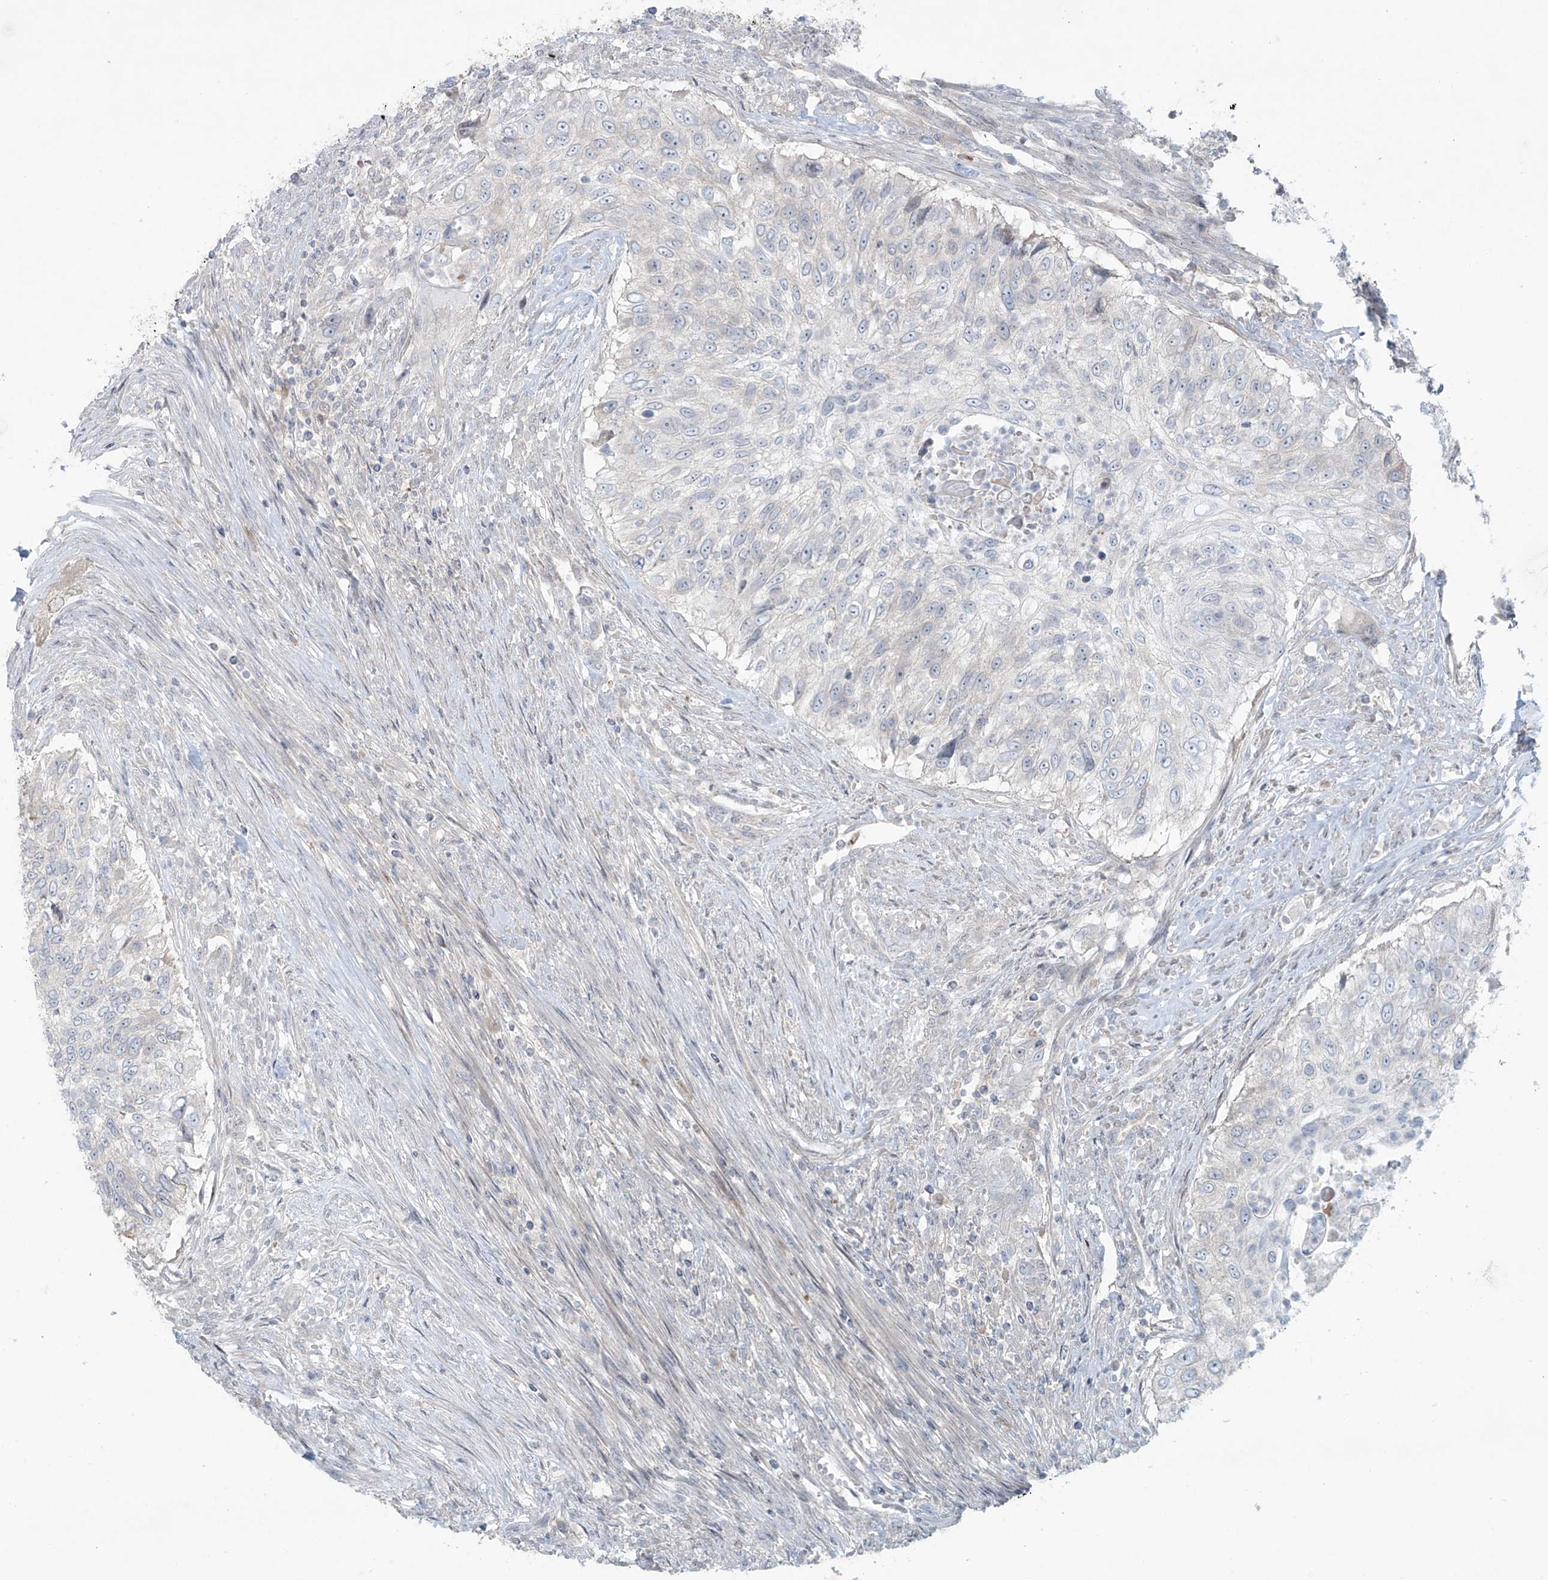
{"staining": {"intensity": "negative", "quantity": "none", "location": "none"}, "tissue": "urothelial cancer", "cell_type": "Tumor cells", "image_type": "cancer", "snomed": [{"axis": "morphology", "description": "Urothelial carcinoma, High grade"}, {"axis": "topography", "description": "Urinary bladder"}], "caption": "DAB (3,3'-diaminobenzidine) immunohistochemical staining of human urothelial cancer demonstrates no significant expression in tumor cells. Brightfield microscopy of immunohistochemistry (IHC) stained with DAB (brown) and hematoxylin (blue), captured at high magnification.", "gene": "PPAT", "patient": {"sex": "female", "age": 60}}